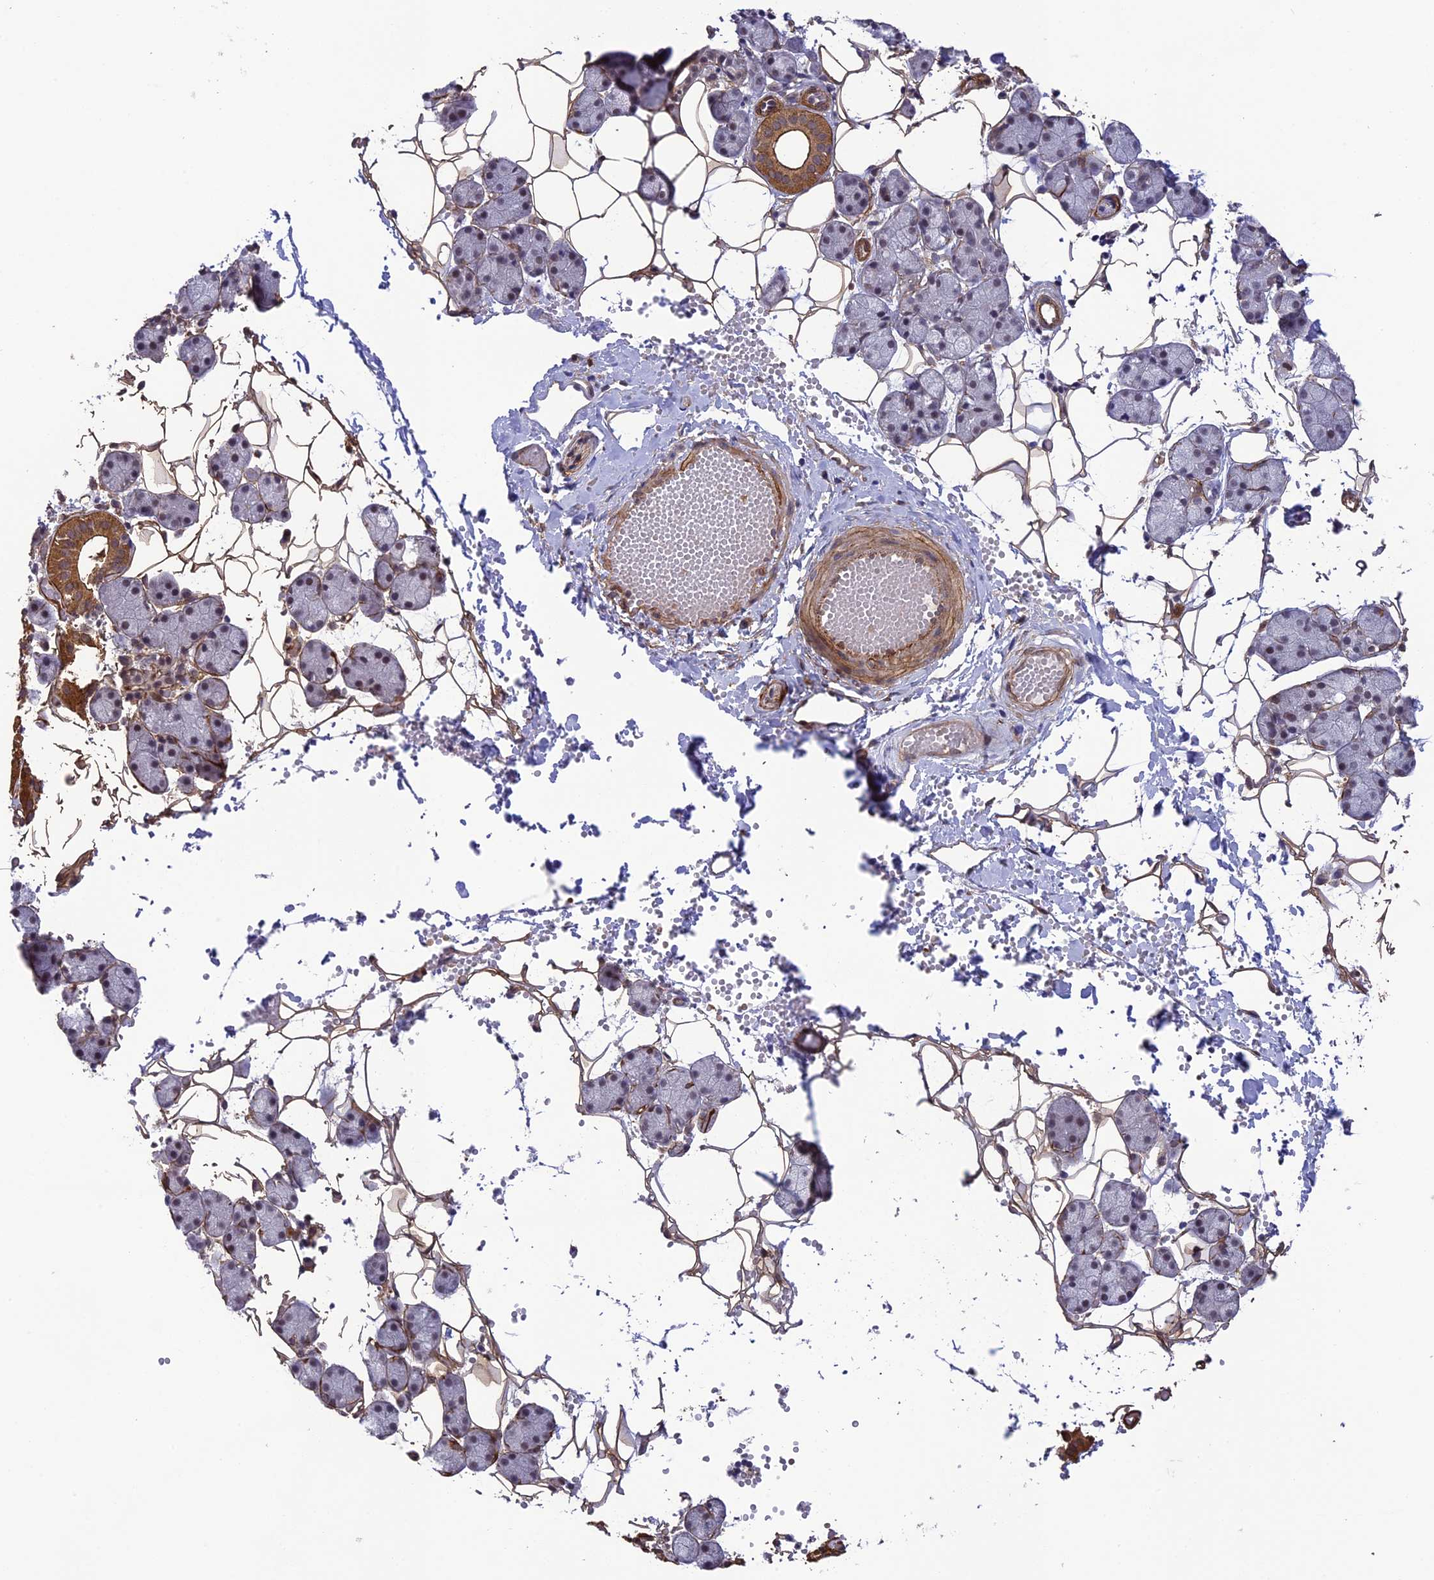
{"staining": {"intensity": "moderate", "quantity": "<25%", "location": "cytoplasmic/membranous"}, "tissue": "salivary gland", "cell_type": "Glandular cells", "image_type": "normal", "snomed": [{"axis": "morphology", "description": "Normal tissue, NOS"}, {"axis": "topography", "description": "Salivary gland"}], "caption": "DAB (3,3'-diaminobenzidine) immunohistochemical staining of unremarkable human salivary gland demonstrates moderate cytoplasmic/membranous protein expression in approximately <25% of glandular cells. The staining was performed using DAB (3,3'-diaminobenzidine), with brown indicating positive protein expression. Nuclei are stained blue with hematoxylin.", "gene": "TNS1", "patient": {"sex": "female", "age": 33}}